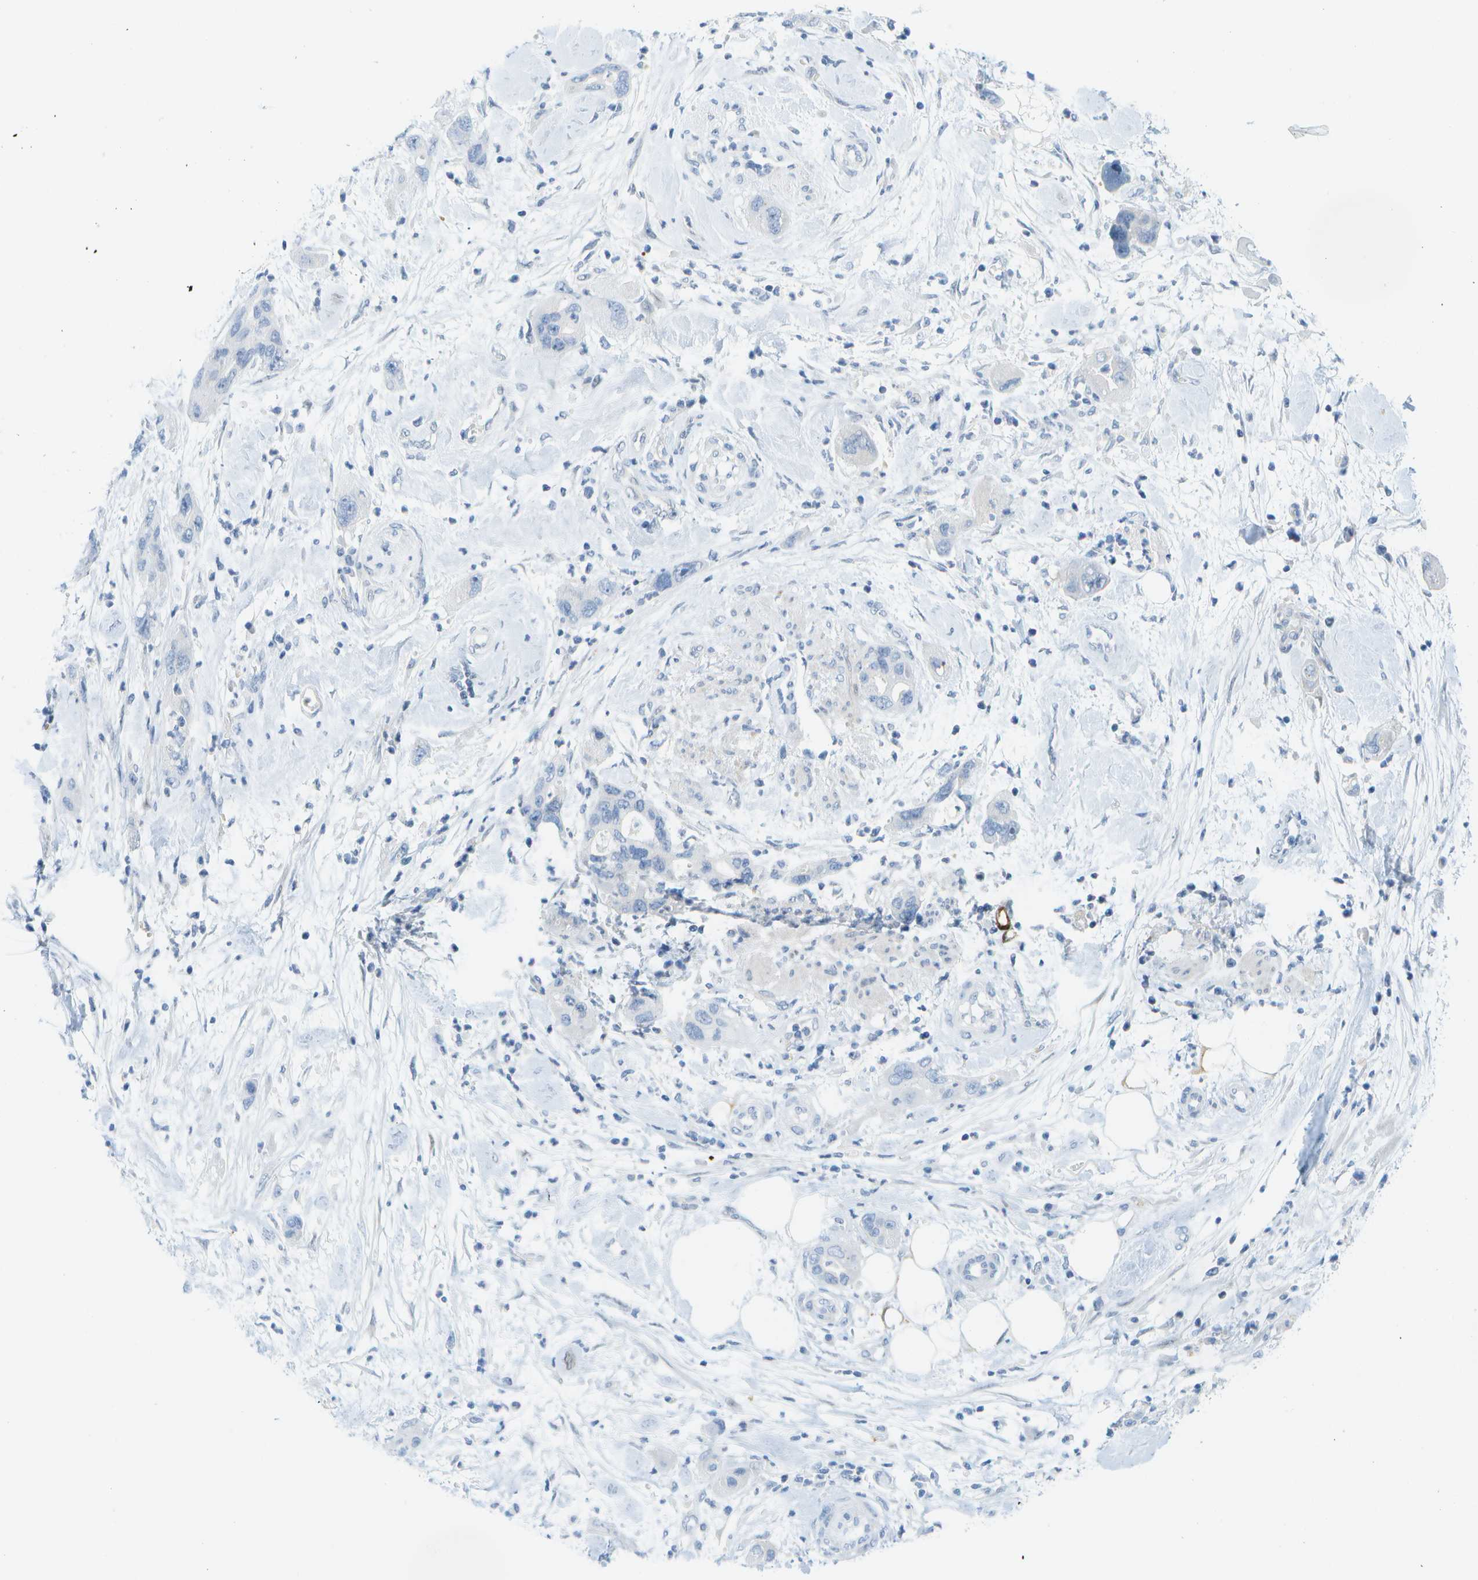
{"staining": {"intensity": "negative", "quantity": "none", "location": "none"}, "tissue": "pancreatic cancer", "cell_type": "Tumor cells", "image_type": "cancer", "snomed": [{"axis": "morphology", "description": "Normal tissue, NOS"}, {"axis": "morphology", "description": "Adenocarcinoma, NOS"}, {"axis": "topography", "description": "Pancreas"}], "caption": "Tumor cells show no significant staining in adenocarcinoma (pancreatic).", "gene": "CUL9", "patient": {"sex": "female", "age": 71}}